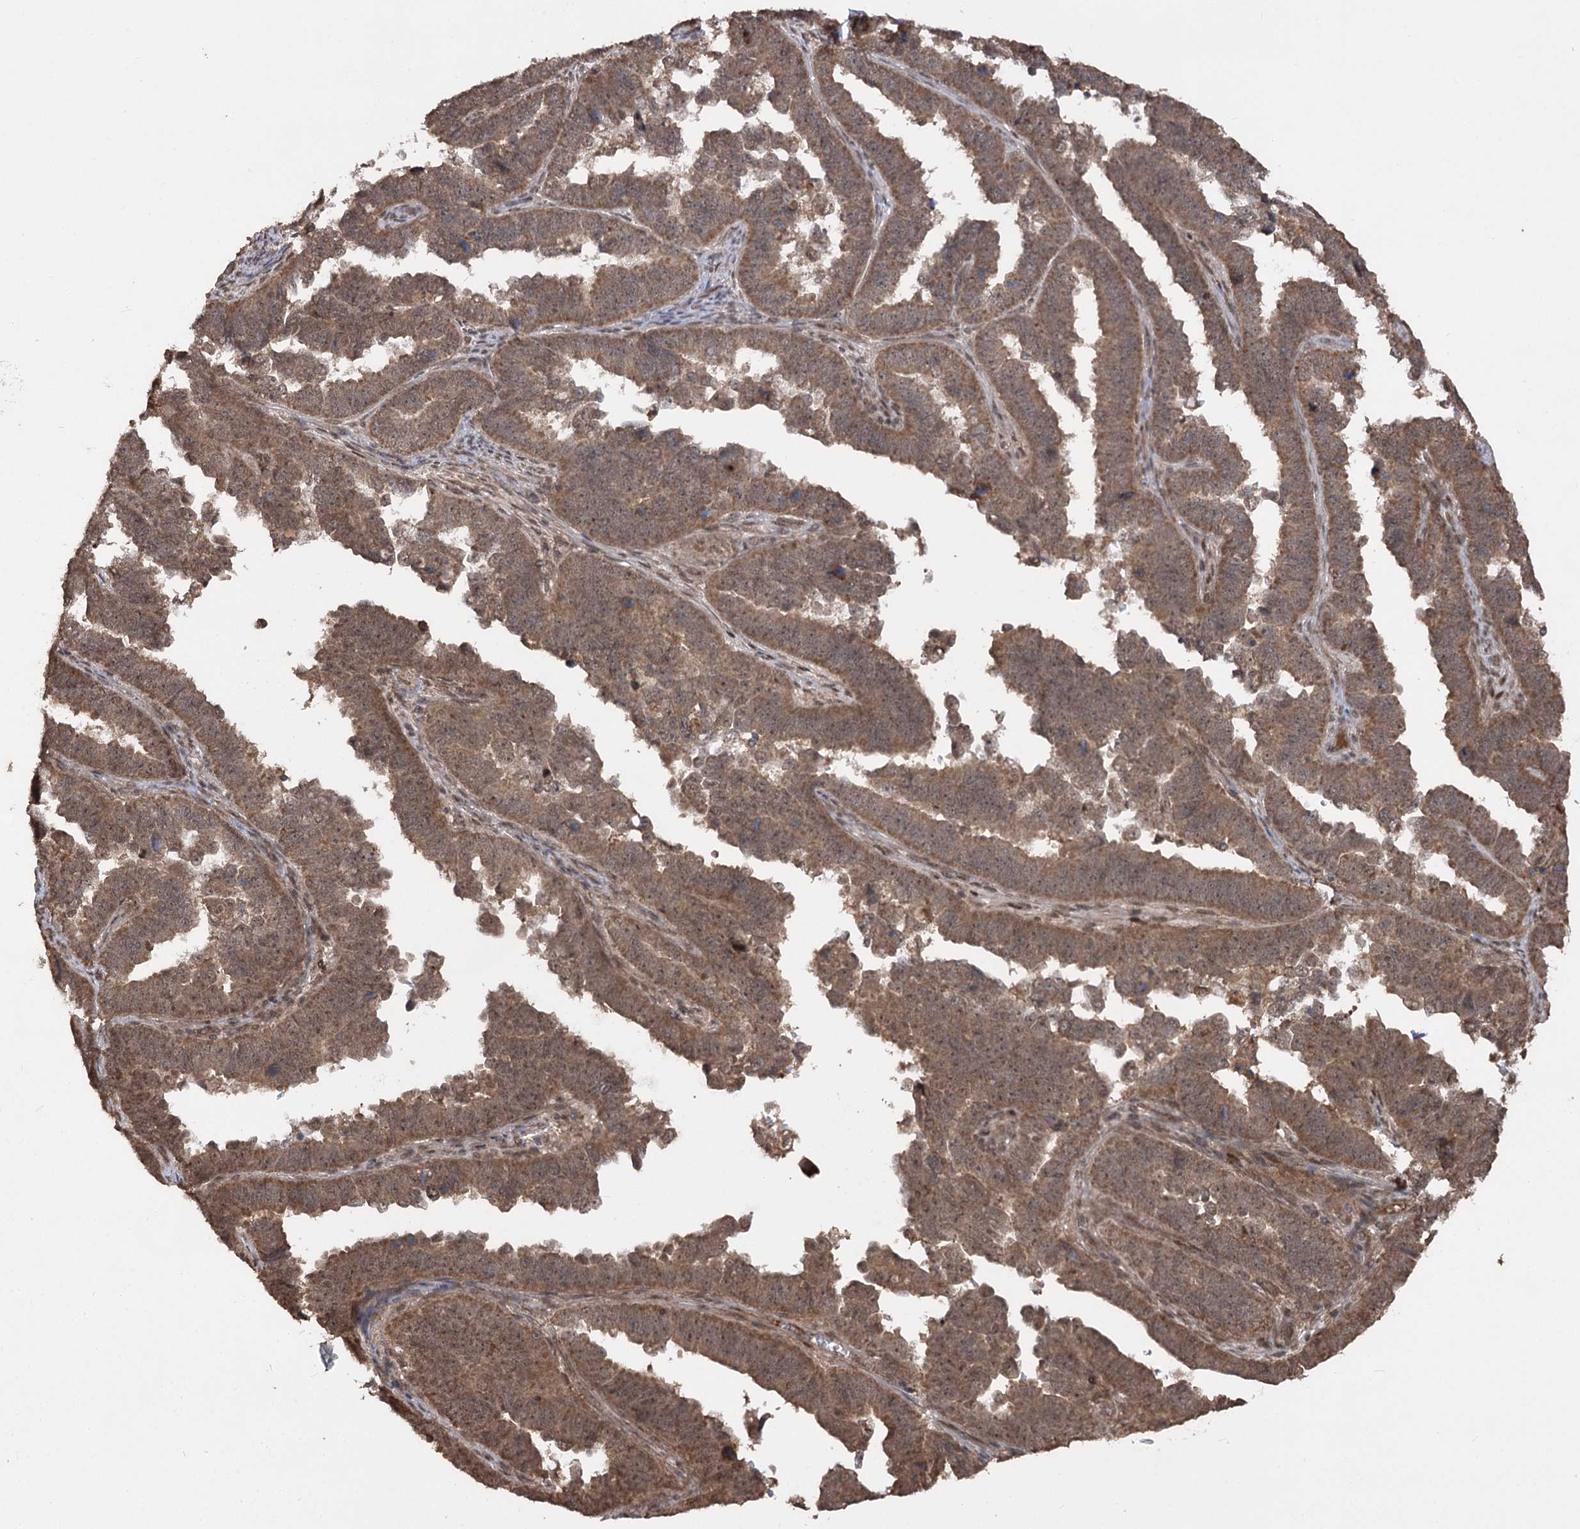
{"staining": {"intensity": "moderate", "quantity": ">75%", "location": "cytoplasmic/membranous,nuclear"}, "tissue": "endometrial cancer", "cell_type": "Tumor cells", "image_type": "cancer", "snomed": [{"axis": "morphology", "description": "Adenocarcinoma, NOS"}, {"axis": "topography", "description": "Endometrium"}], "caption": "The immunohistochemical stain shows moderate cytoplasmic/membranous and nuclear expression in tumor cells of endometrial cancer (adenocarcinoma) tissue.", "gene": "TENM2", "patient": {"sex": "female", "age": 75}}